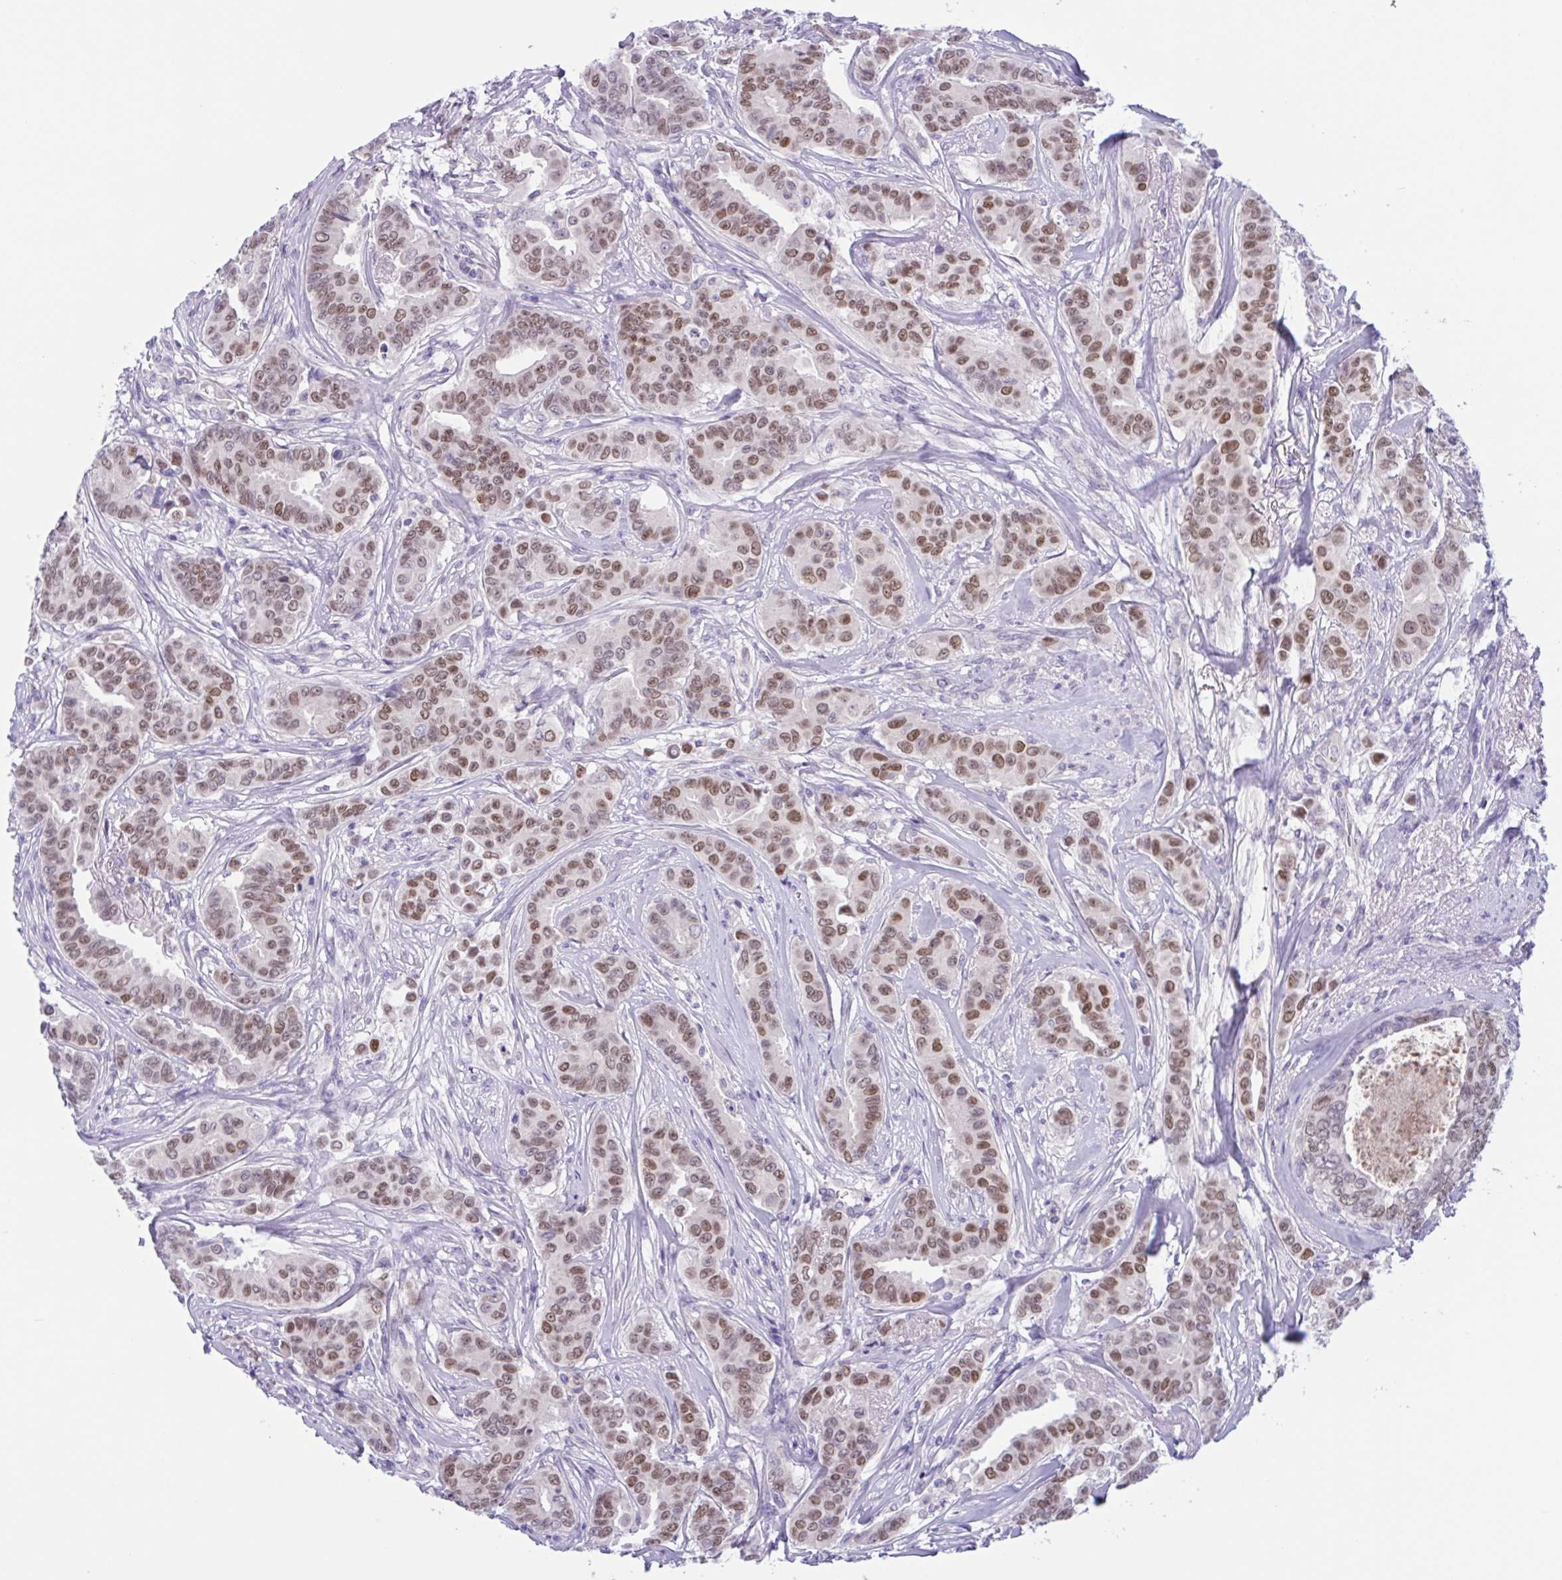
{"staining": {"intensity": "moderate", "quantity": ">75%", "location": "nuclear"}, "tissue": "breast cancer", "cell_type": "Tumor cells", "image_type": "cancer", "snomed": [{"axis": "morphology", "description": "Duct carcinoma"}, {"axis": "topography", "description": "Breast"}], "caption": "IHC micrograph of breast cancer (intraductal carcinoma) stained for a protein (brown), which shows medium levels of moderate nuclear positivity in about >75% of tumor cells.", "gene": "WNT9B", "patient": {"sex": "female", "age": 45}}